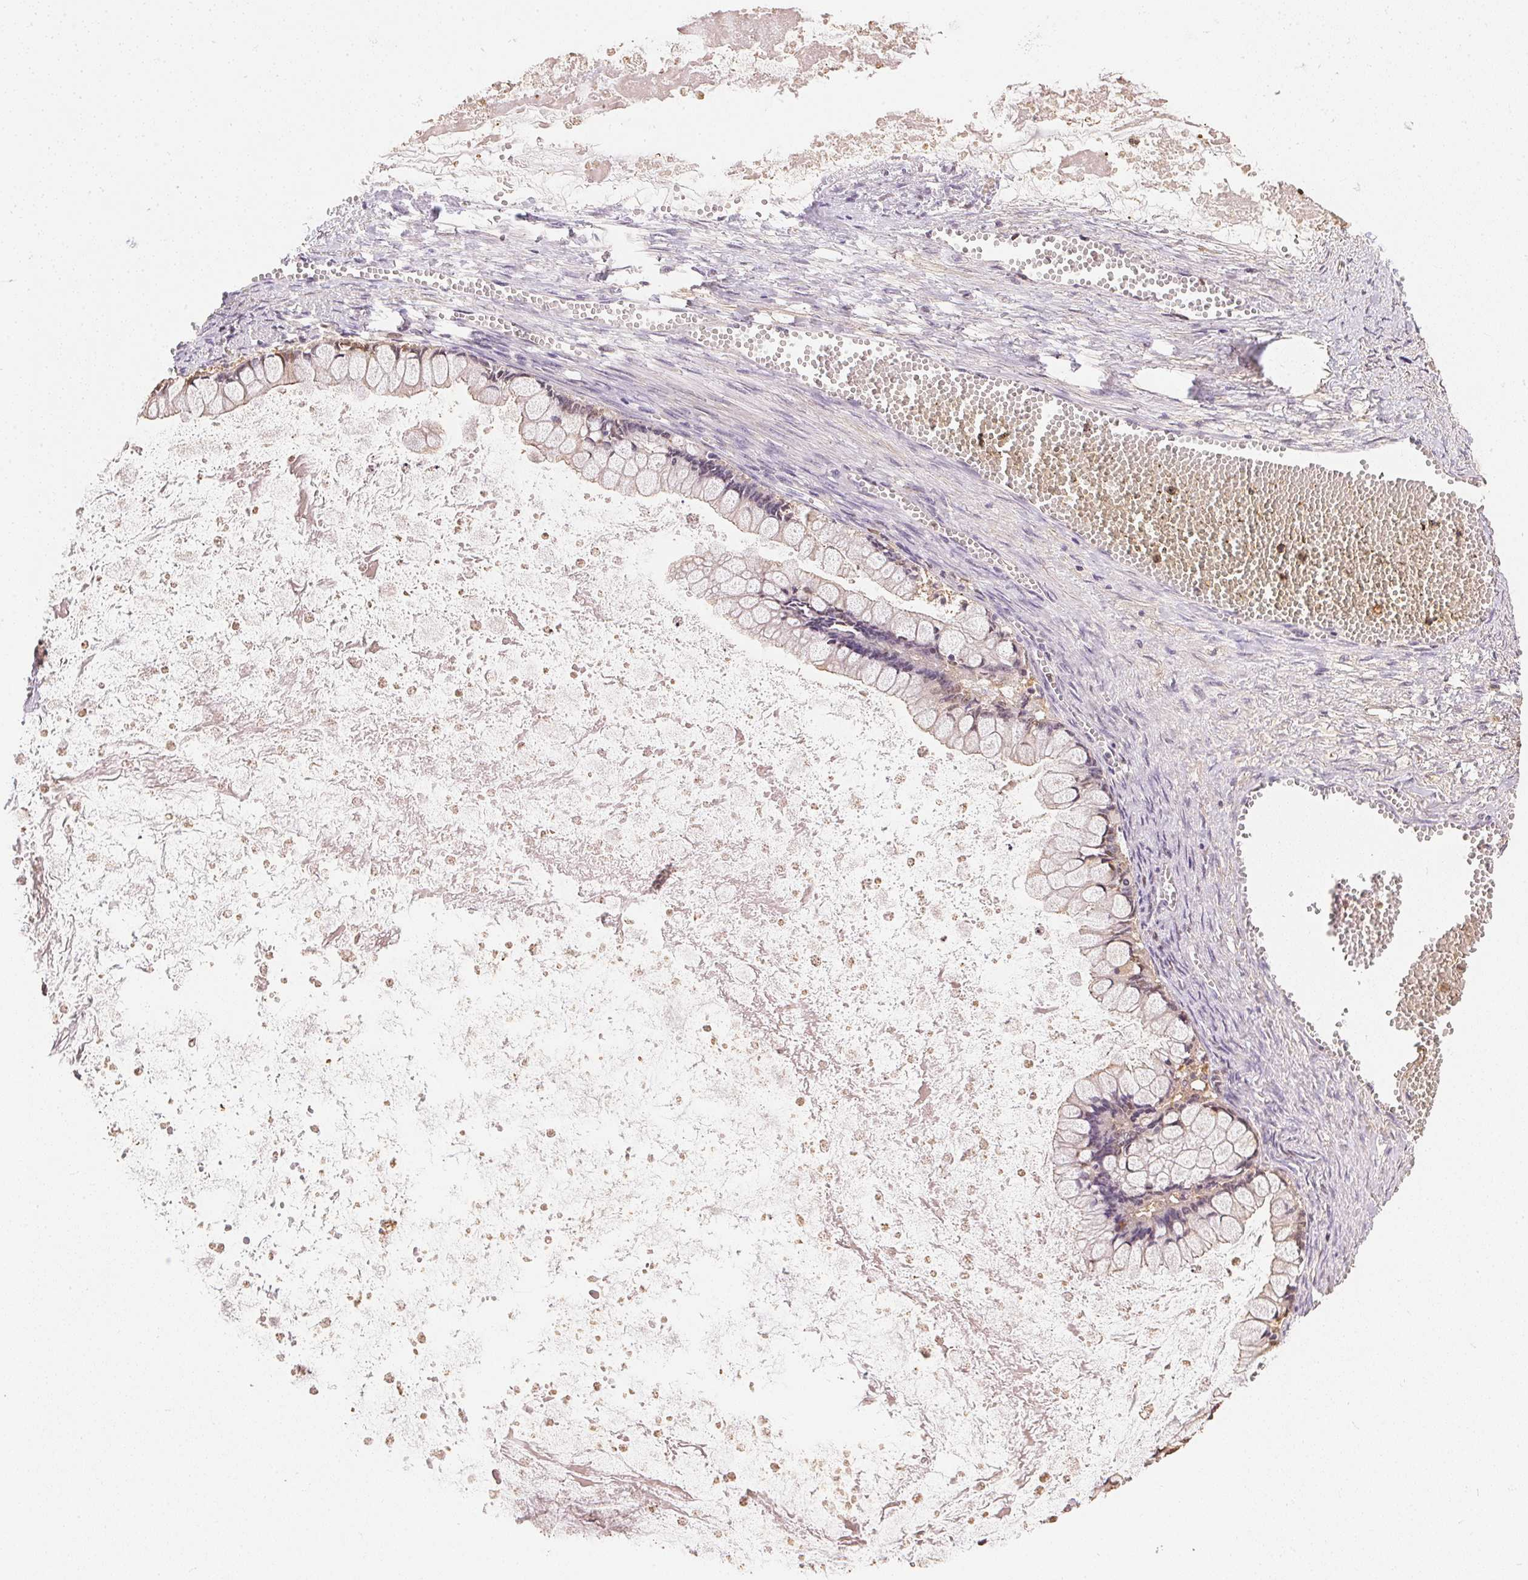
{"staining": {"intensity": "weak", "quantity": "25%-75%", "location": "cytoplasmic/membranous,nuclear"}, "tissue": "ovarian cancer", "cell_type": "Tumor cells", "image_type": "cancer", "snomed": [{"axis": "morphology", "description": "Cystadenocarcinoma, mucinous, NOS"}, {"axis": "topography", "description": "Ovary"}], "caption": "High-magnification brightfield microscopy of ovarian cancer (mucinous cystadenocarcinoma) stained with DAB (3,3'-diaminobenzidine) (brown) and counterstained with hematoxylin (blue). tumor cells exhibit weak cytoplasmic/membranous and nuclear expression is identified in approximately25%-75% of cells.", "gene": "S100A3", "patient": {"sex": "female", "age": 67}}